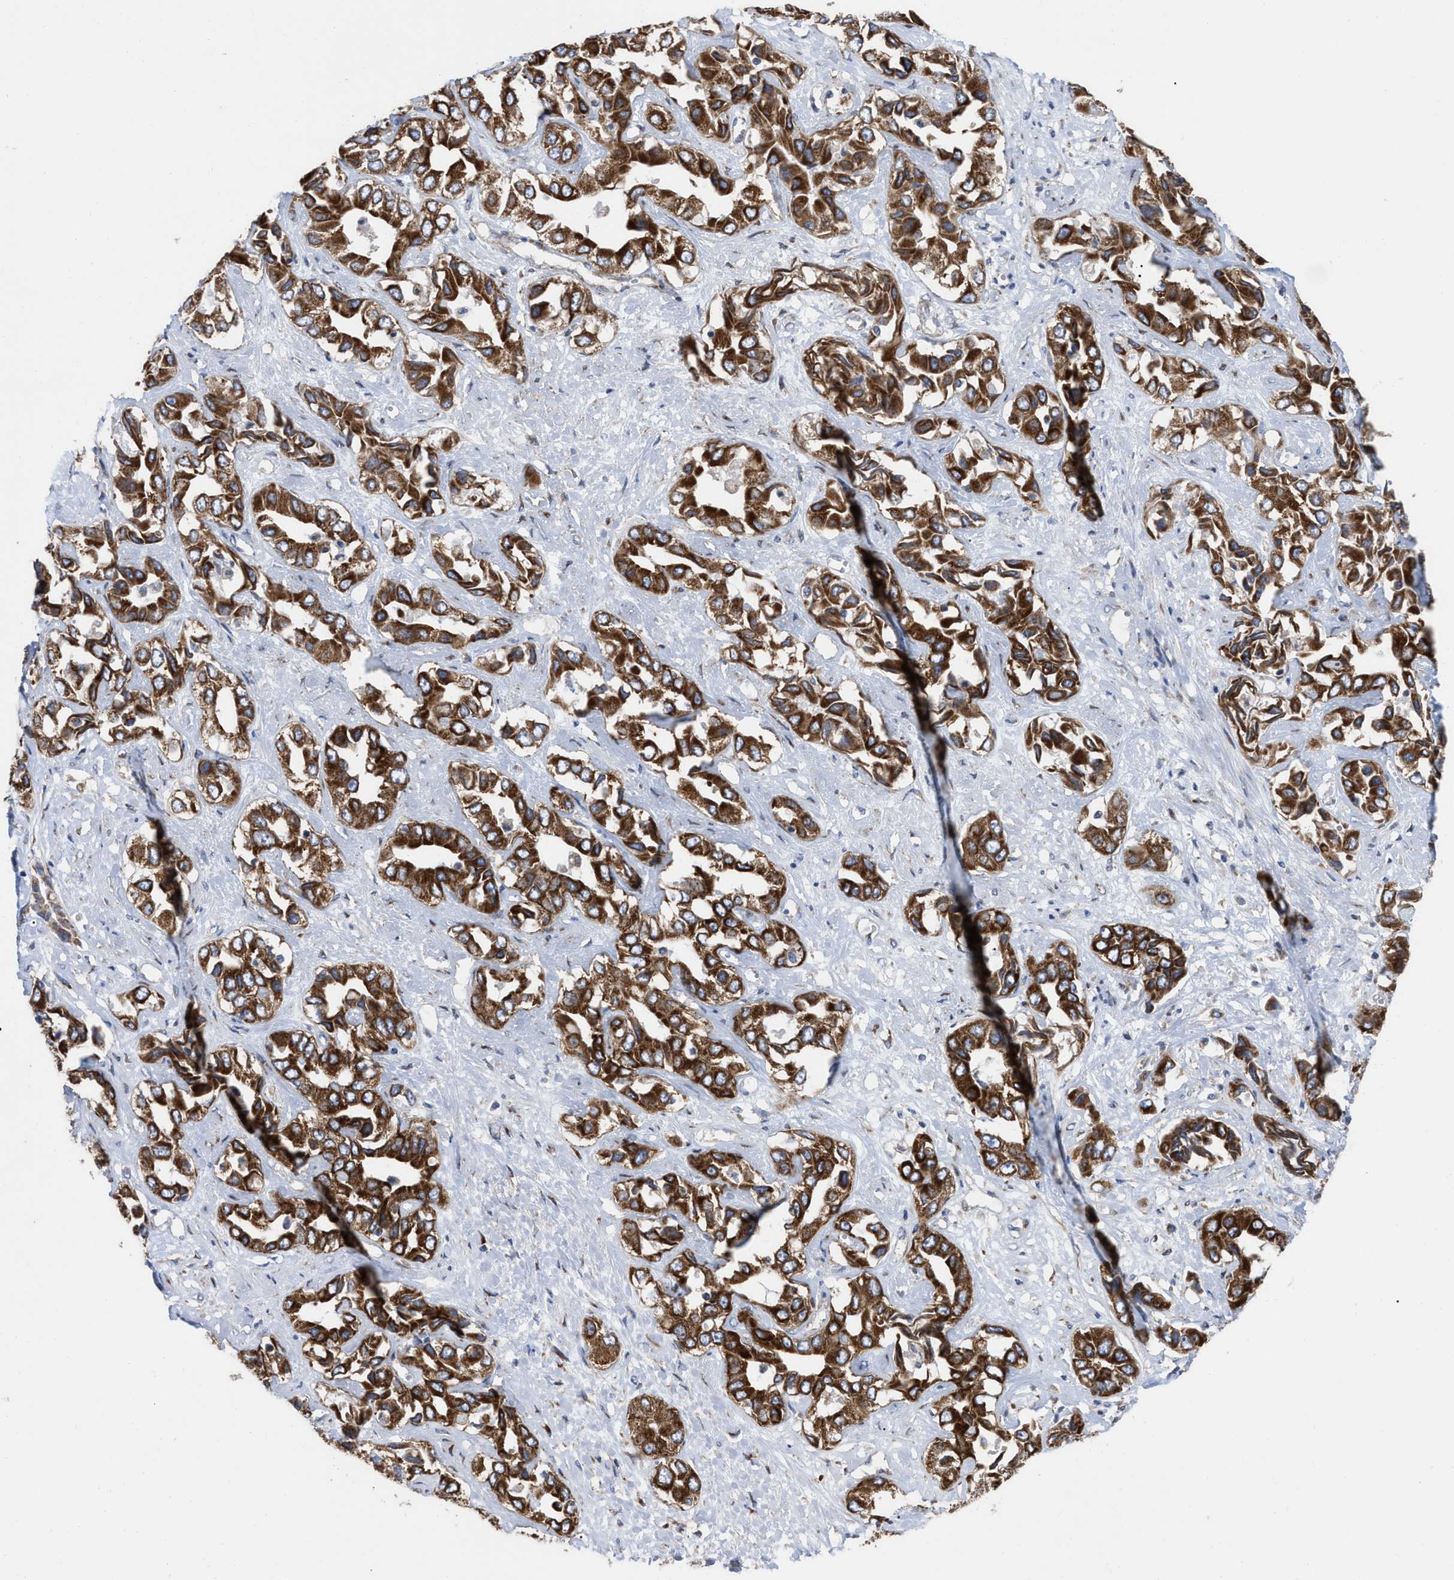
{"staining": {"intensity": "strong", "quantity": ">75%", "location": "cytoplasmic/membranous"}, "tissue": "liver cancer", "cell_type": "Tumor cells", "image_type": "cancer", "snomed": [{"axis": "morphology", "description": "Cholangiocarcinoma"}, {"axis": "topography", "description": "Liver"}], "caption": "This is a histology image of immunohistochemistry staining of liver cancer, which shows strong positivity in the cytoplasmic/membranous of tumor cells.", "gene": "FAM120A", "patient": {"sex": "female", "age": 52}}